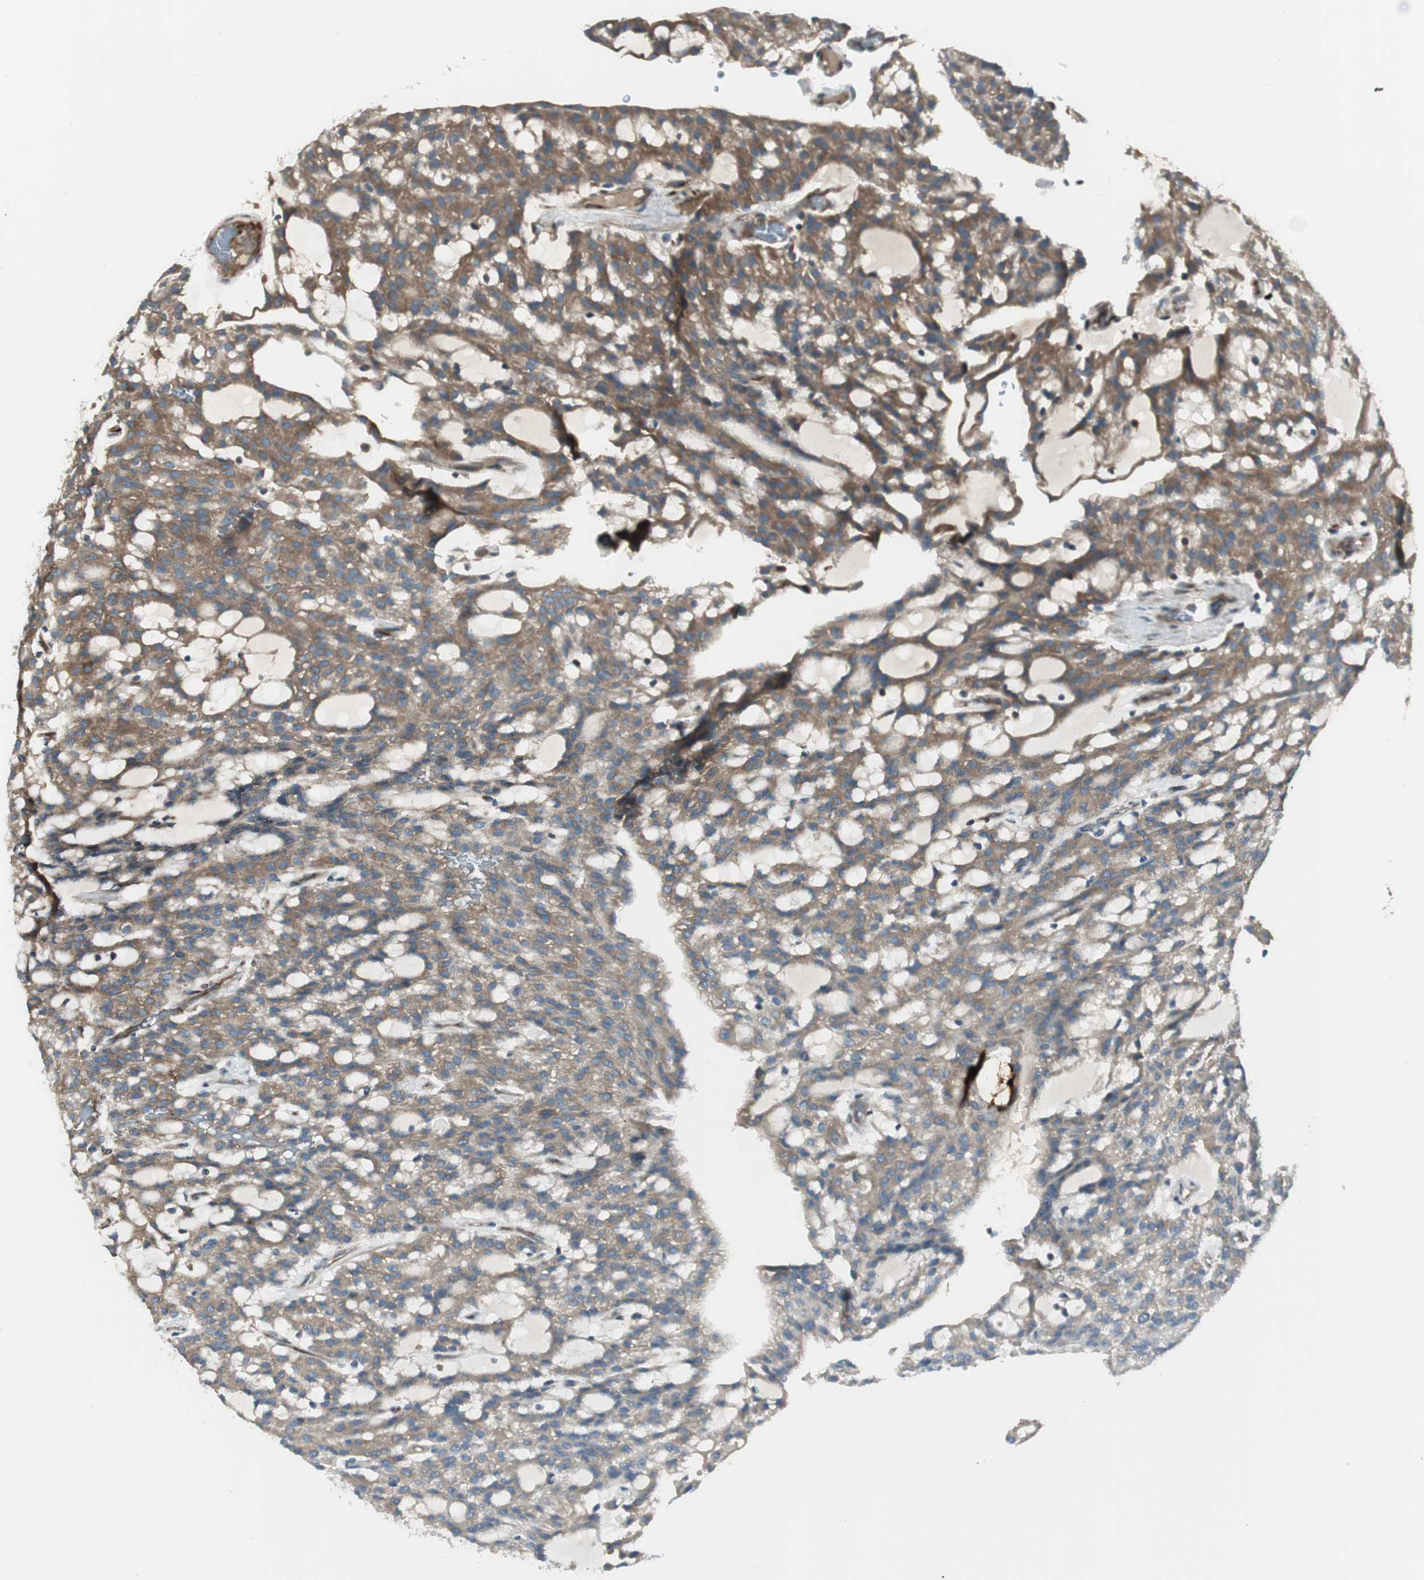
{"staining": {"intensity": "weak", "quantity": ">75%", "location": "cytoplasmic/membranous"}, "tissue": "renal cancer", "cell_type": "Tumor cells", "image_type": "cancer", "snomed": [{"axis": "morphology", "description": "Adenocarcinoma, NOS"}, {"axis": "topography", "description": "Kidney"}], "caption": "Immunohistochemical staining of renal cancer (adenocarcinoma) displays low levels of weak cytoplasmic/membranous protein expression in about >75% of tumor cells. (DAB = brown stain, brightfield microscopy at high magnification).", "gene": "PRKG1", "patient": {"sex": "male", "age": 63}}